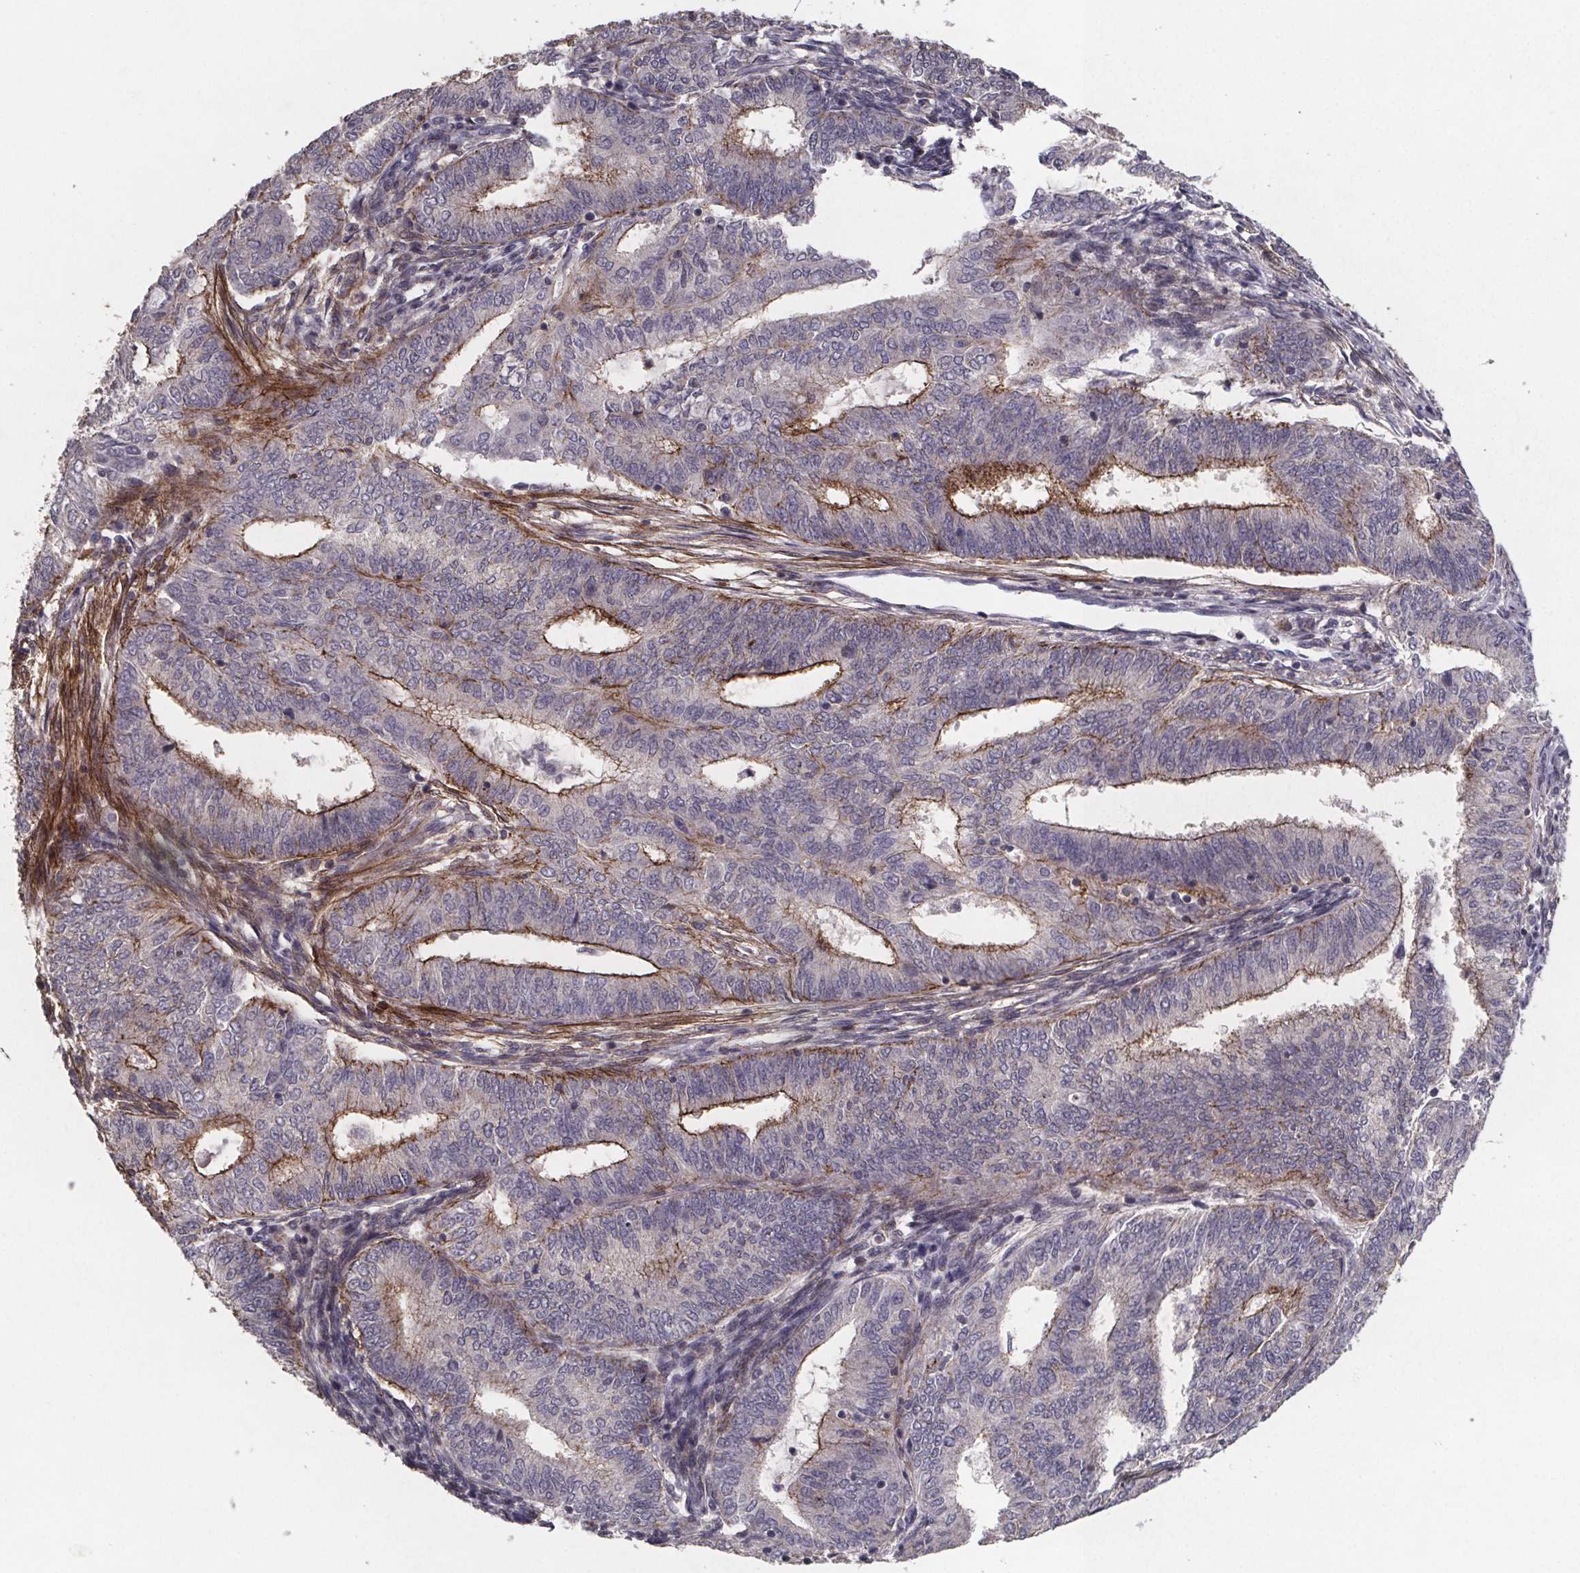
{"staining": {"intensity": "strong", "quantity": "<25%", "location": "cytoplasmic/membranous"}, "tissue": "endometrial cancer", "cell_type": "Tumor cells", "image_type": "cancer", "snomed": [{"axis": "morphology", "description": "Adenocarcinoma, NOS"}, {"axis": "topography", "description": "Endometrium"}], "caption": "Immunohistochemistry (DAB) staining of adenocarcinoma (endometrial) reveals strong cytoplasmic/membranous protein staining in about <25% of tumor cells.", "gene": "PALLD", "patient": {"sex": "female", "age": 62}}